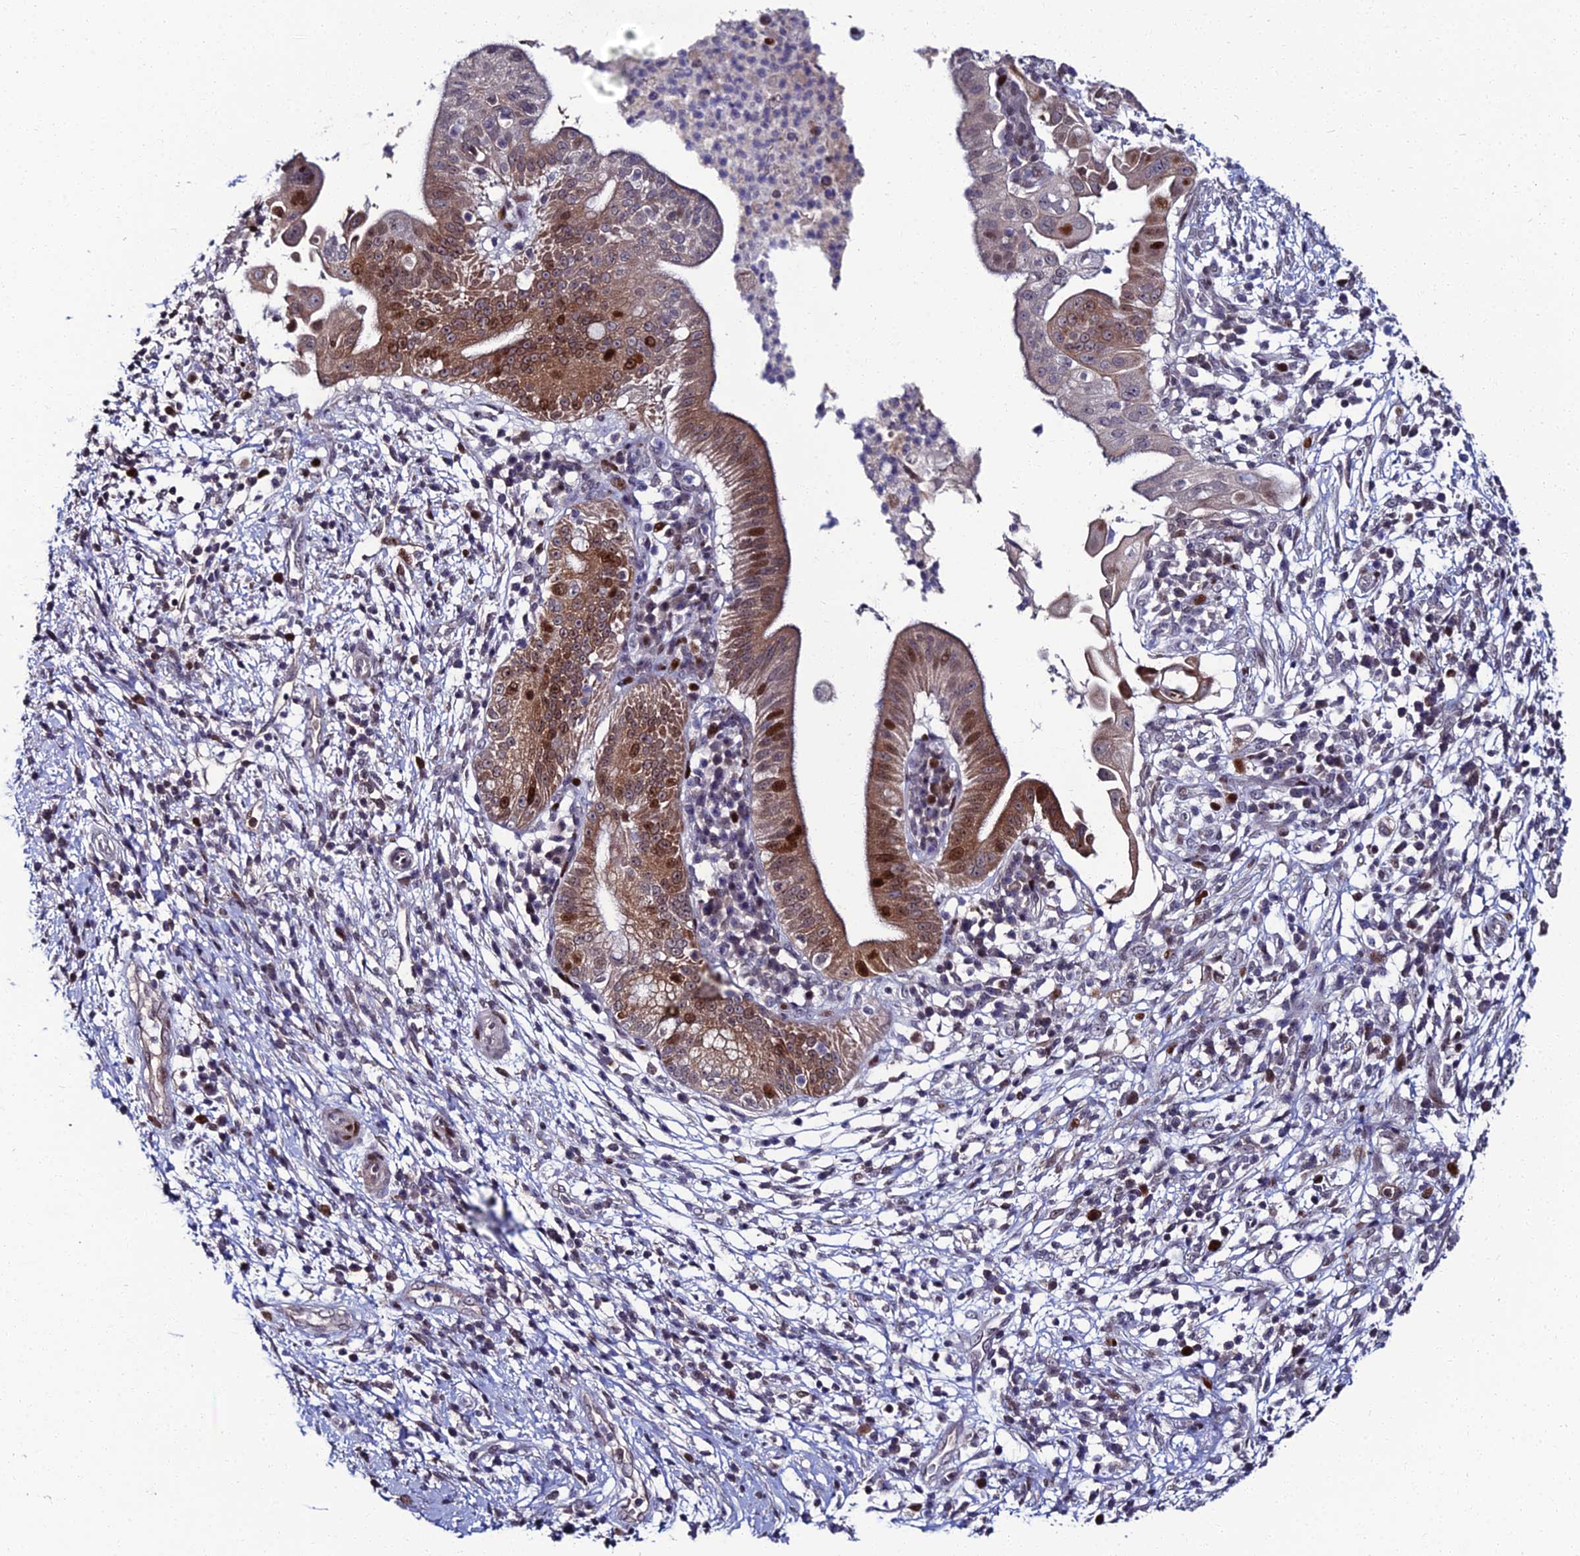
{"staining": {"intensity": "moderate", "quantity": "25%-75%", "location": "cytoplasmic/membranous,nuclear"}, "tissue": "pancreatic cancer", "cell_type": "Tumor cells", "image_type": "cancer", "snomed": [{"axis": "morphology", "description": "Adenocarcinoma, NOS"}, {"axis": "topography", "description": "Pancreas"}], "caption": "Adenocarcinoma (pancreatic) tissue displays moderate cytoplasmic/membranous and nuclear expression in about 25%-75% of tumor cells, visualized by immunohistochemistry.", "gene": "TAF9B", "patient": {"sex": "male", "age": 68}}